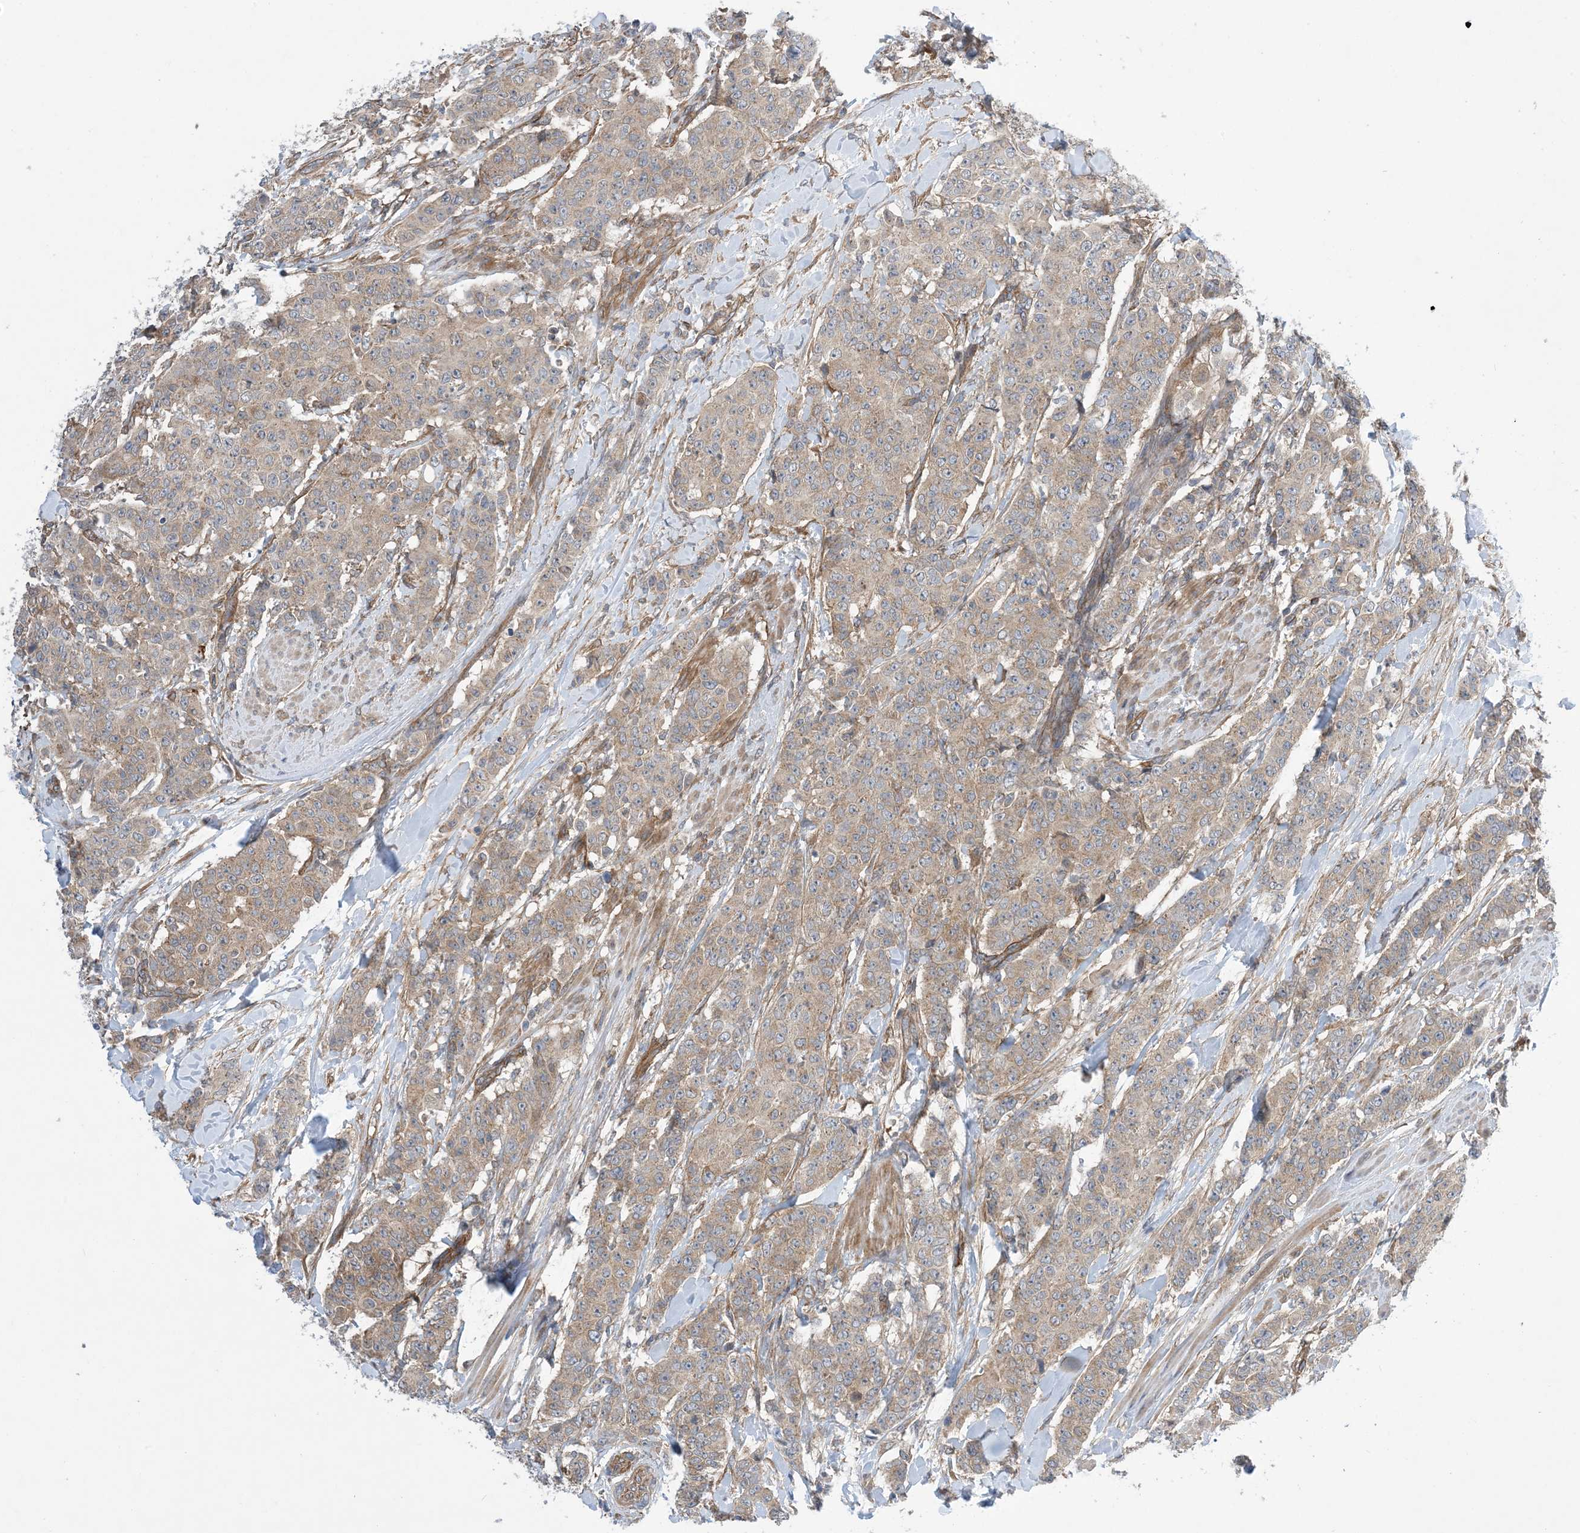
{"staining": {"intensity": "weak", "quantity": "25%-75%", "location": "cytoplasmic/membranous"}, "tissue": "breast cancer", "cell_type": "Tumor cells", "image_type": "cancer", "snomed": [{"axis": "morphology", "description": "Duct carcinoma"}, {"axis": "topography", "description": "Breast"}], "caption": "Invasive ductal carcinoma (breast) stained for a protein exhibits weak cytoplasmic/membranous positivity in tumor cells. The protein of interest is shown in brown color, while the nuclei are stained blue.", "gene": "EHBP1", "patient": {"sex": "female", "age": 40}}